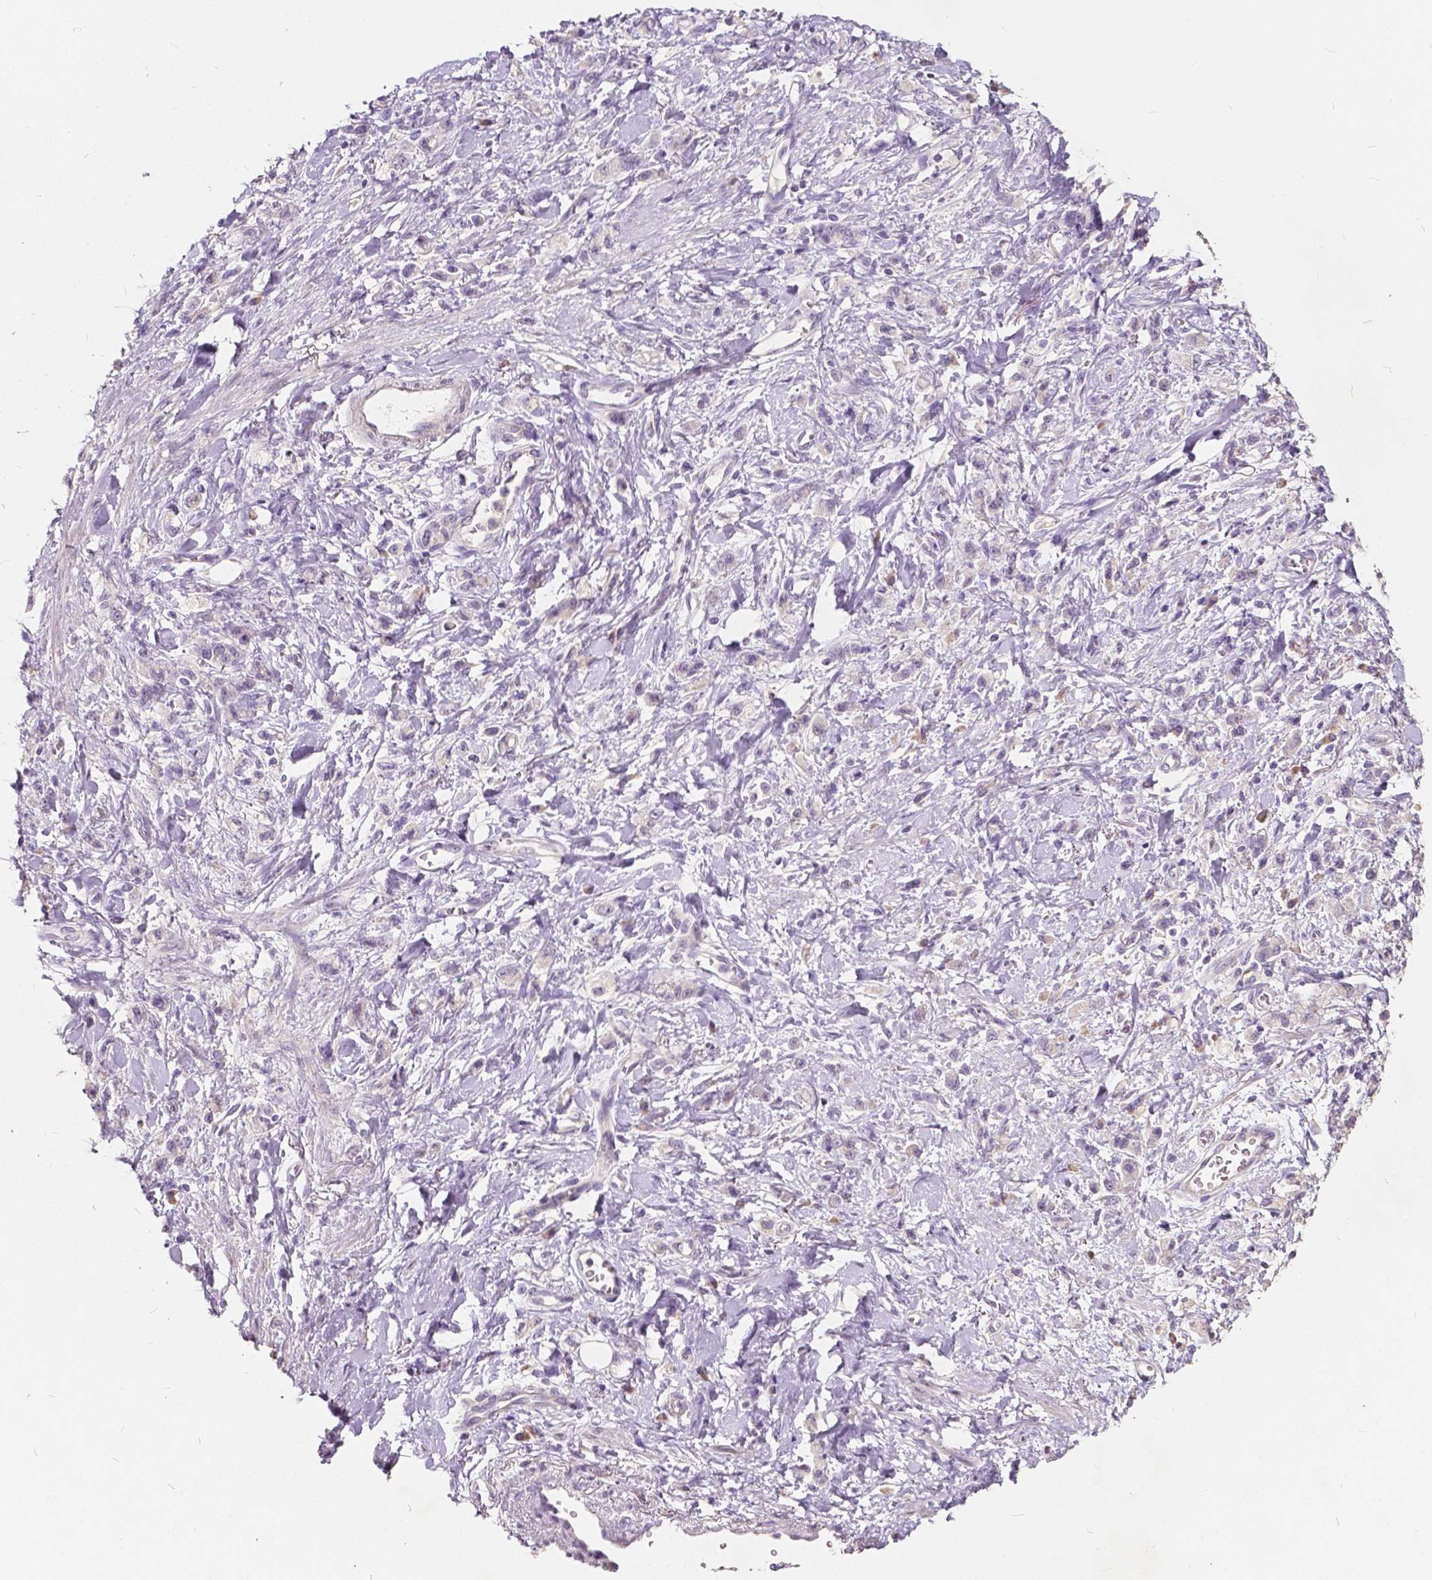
{"staining": {"intensity": "negative", "quantity": "none", "location": "none"}, "tissue": "stomach cancer", "cell_type": "Tumor cells", "image_type": "cancer", "snomed": [{"axis": "morphology", "description": "Adenocarcinoma, NOS"}, {"axis": "topography", "description": "Stomach"}], "caption": "An immunohistochemistry image of stomach cancer is shown. There is no staining in tumor cells of stomach cancer.", "gene": "SLC7A8", "patient": {"sex": "male", "age": 77}}